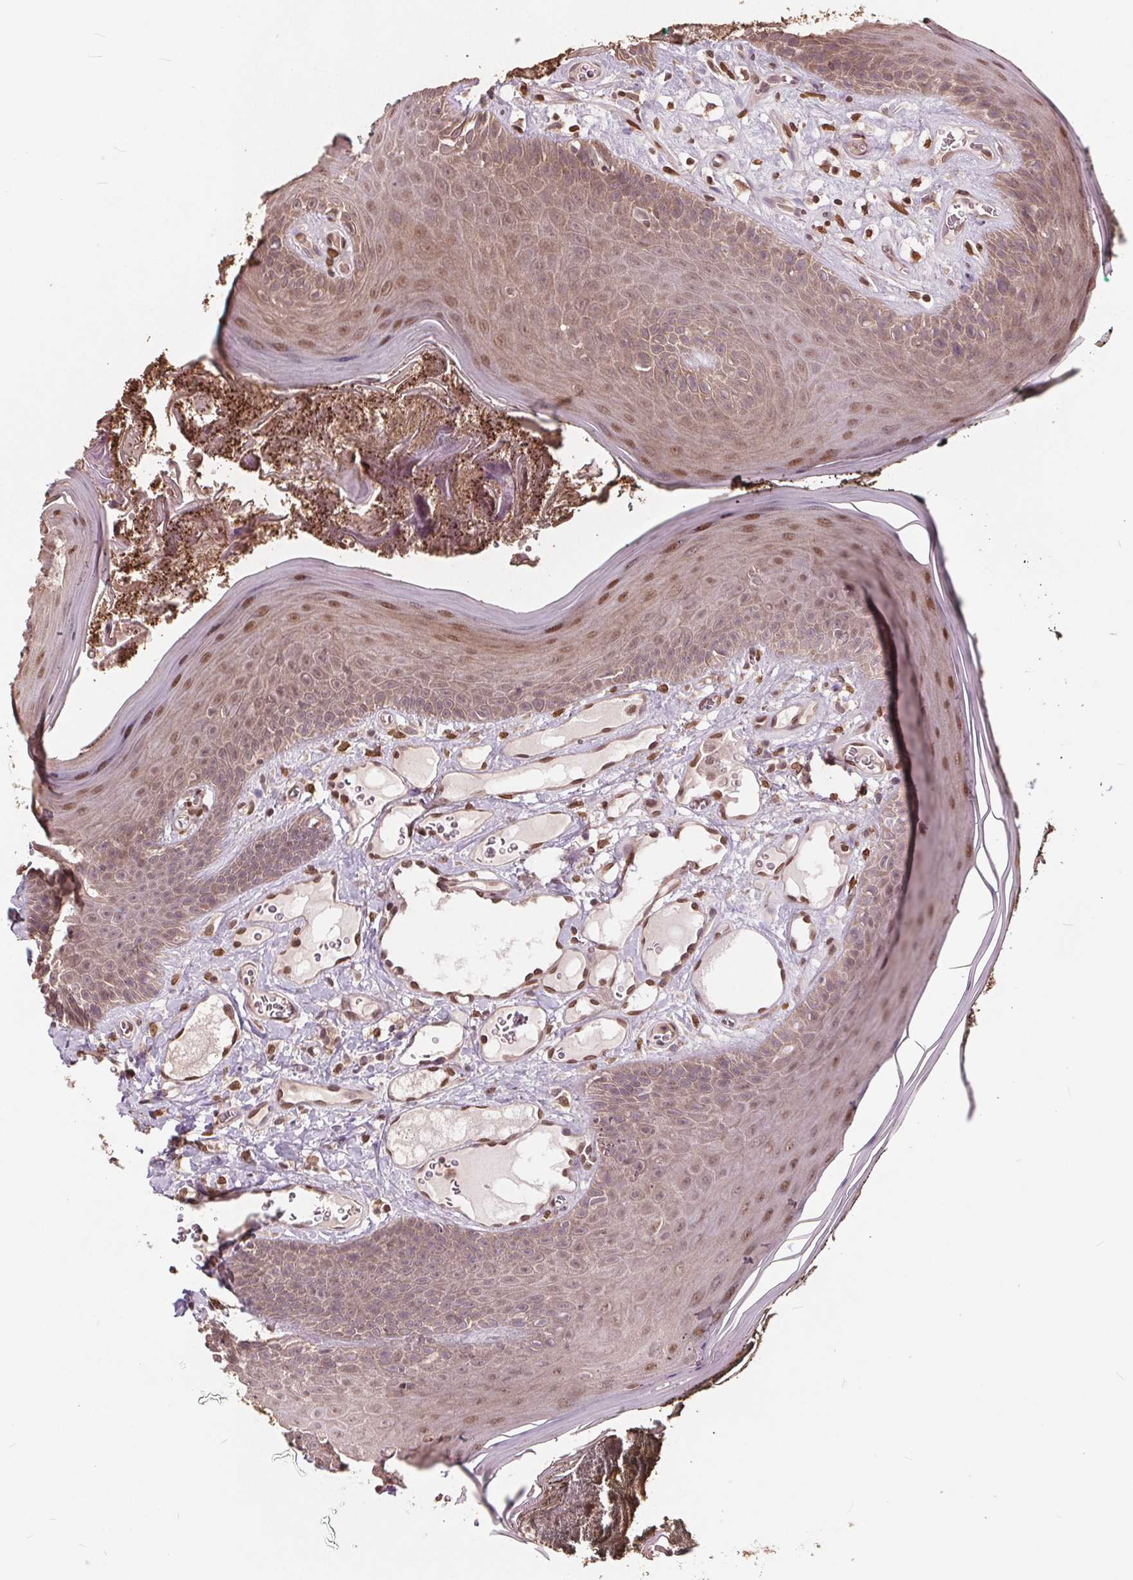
{"staining": {"intensity": "moderate", "quantity": "25%-75%", "location": "nuclear"}, "tissue": "oral mucosa", "cell_type": "Squamous epithelial cells", "image_type": "normal", "snomed": [{"axis": "morphology", "description": "Normal tissue, NOS"}, {"axis": "topography", "description": "Oral tissue"}], "caption": "Protein expression analysis of benign oral mucosa shows moderate nuclear staining in about 25%-75% of squamous epithelial cells.", "gene": "HIF1AN", "patient": {"sex": "male", "age": 9}}